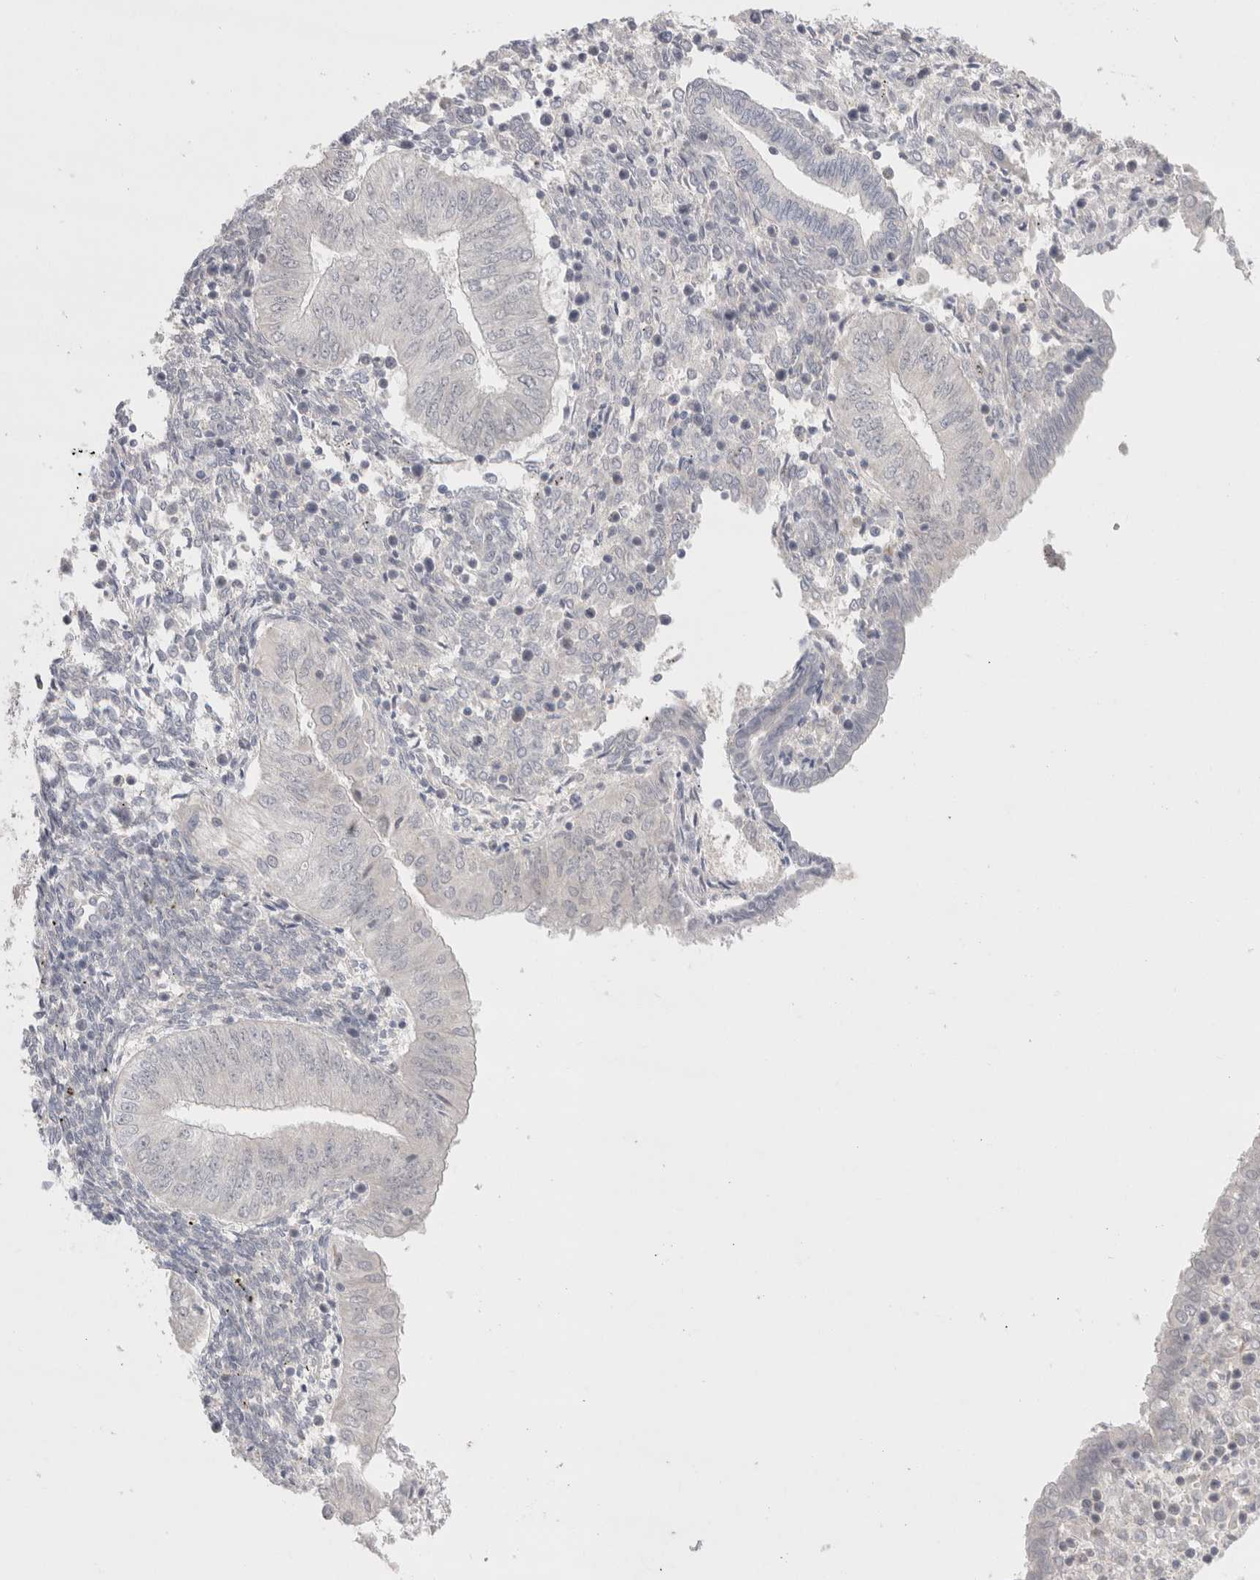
{"staining": {"intensity": "negative", "quantity": "none", "location": "none"}, "tissue": "endometrial cancer", "cell_type": "Tumor cells", "image_type": "cancer", "snomed": [{"axis": "morphology", "description": "Normal tissue, NOS"}, {"axis": "morphology", "description": "Adenocarcinoma, NOS"}, {"axis": "topography", "description": "Endometrium"}], "caption": "An IHC image of endometrial cancer is shown. There is no staining in tumor cells of endometrial cancer.", "gene": "BICD2", "patient": {"sex": "female", "age": 53}}